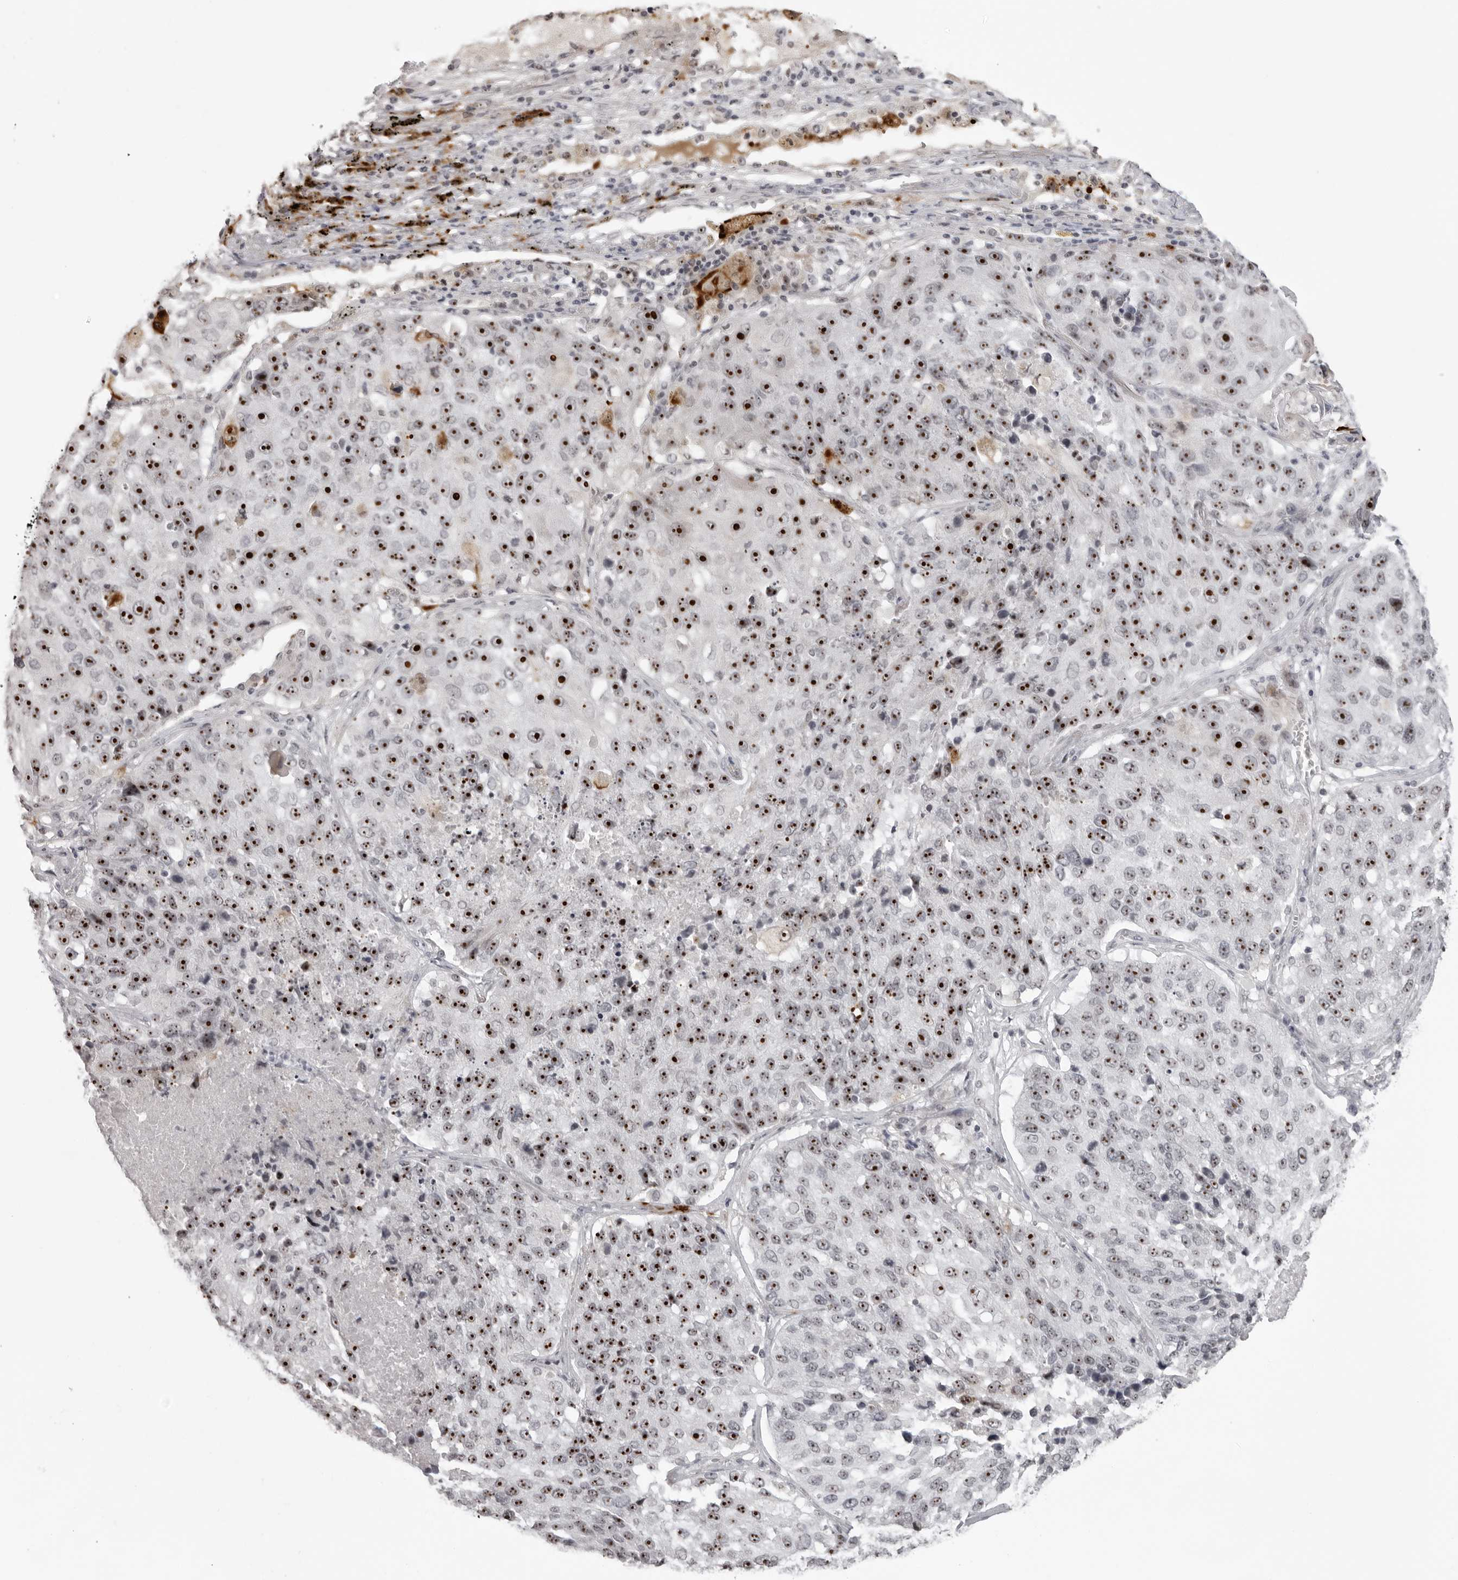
{"staining": {"intensity": "strong", "quantity": ">75%", "location": "nuclear"}, "tissue": "lung cancer", "cell_type": "Tumor cells", "image_type": "cancer", "snomed": [{"axis": "morphology", "description": "Squamous cell carcinoma, NOS"}, {"axis": "topography", "description": "Lung"}], "caption": "Lung cancer (squamous cell carcinoma) tissue demonstrates strong nuclear expression in approximately >75% of tumor cells, visualized by immunohistochemistry.", "gene": "HELZ", "patient": {"sex": "male", "age": 61}}